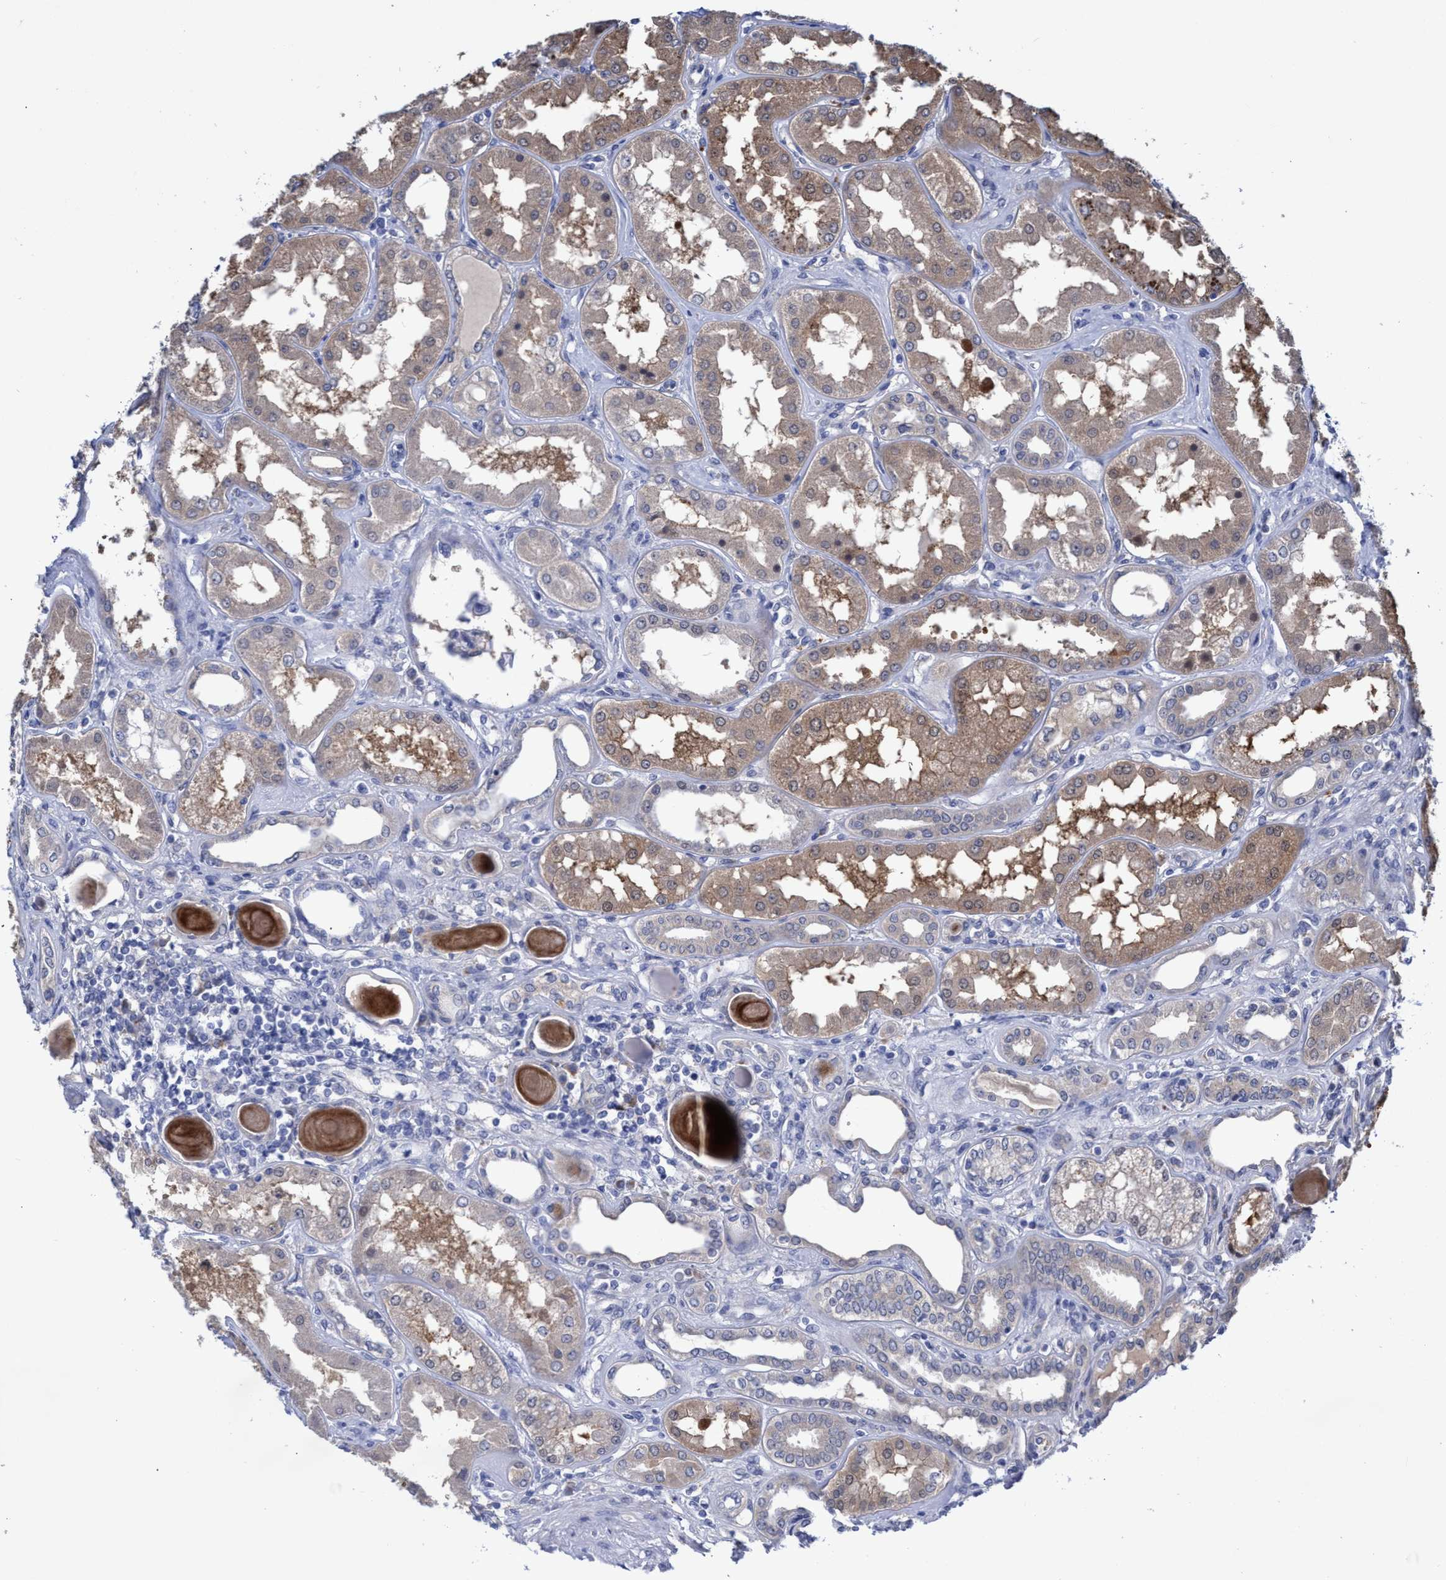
{"staining": {"intensity": "negative", "quantity": "none", "location": "none"}, "tissue": "kidney", "cell_type": "Cells in glomeruli", "image_type": "normal", "snomed": [{"axis": "morphology", "description": "Normal tissue, NOS"}, {"axis": "topography", "description": "Kidney"}], "caption": "DAB (3,3'-diaminobenzidine) immunohistochemical staining of benign kidney reveals no significant staining in cells in glomeruli.", "gene": "SVEP1", "patient": {"sex": "female", "age": 56}}